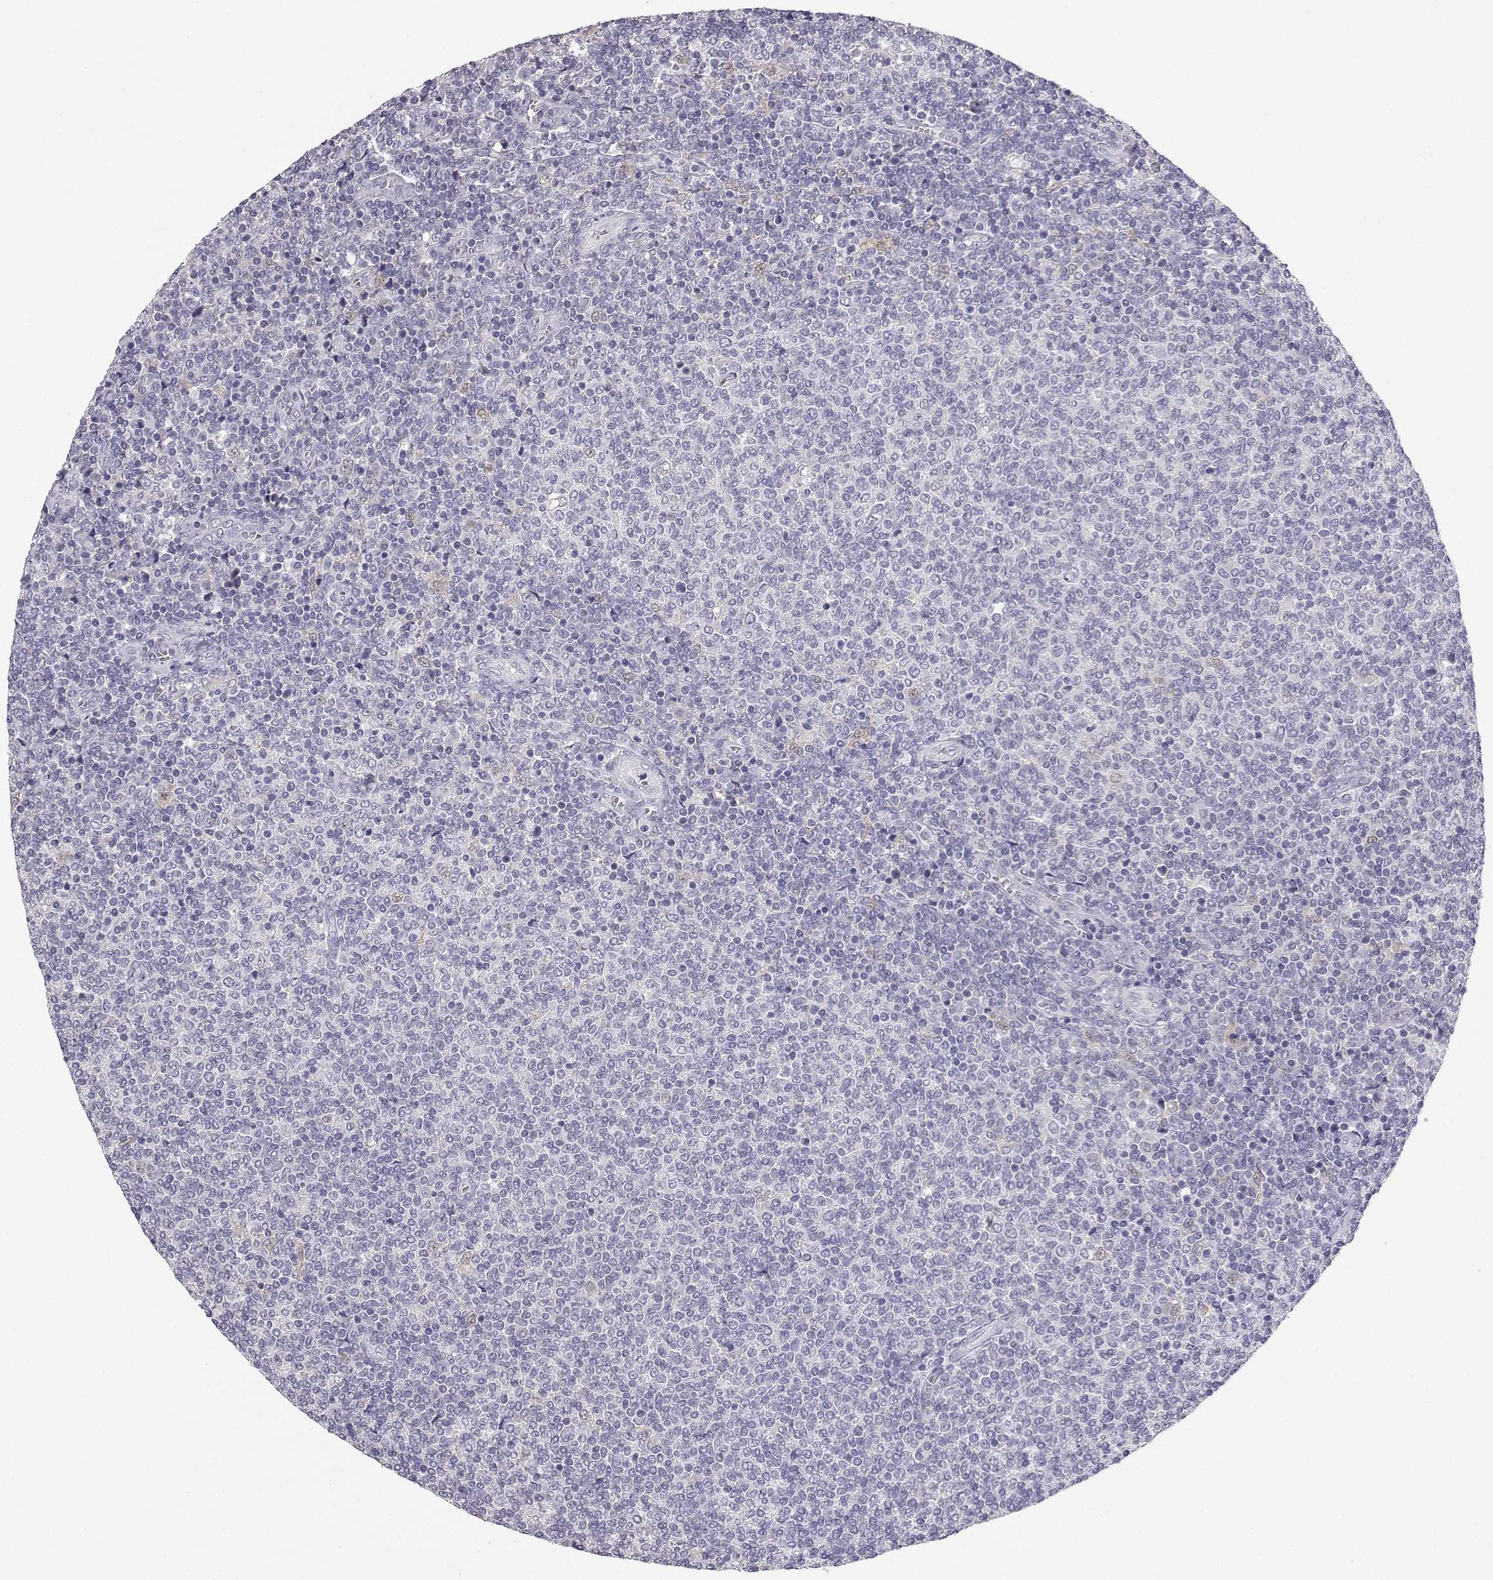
{"staining": {"intensity": "weak", "quantity": "<25%", "location": "cytoplasmic/membranous"}, "tissue": "lymphoma", "cell_type": "Tumor cells", "image_type": "cancer", "snomed": [{"axis": "morphology", "description": "Malignant lymphoma, non-Hodgkin's type, Low grade"}, {"axis": "topography", "description": "Lymph node"}], "caption": "This is a histopathology image of immunohistochemistry staining of lymphoma, which shows no expression in tumor cells.", "gene": "AKR1B1", "patient": {"sex": "male", "age": 52}}